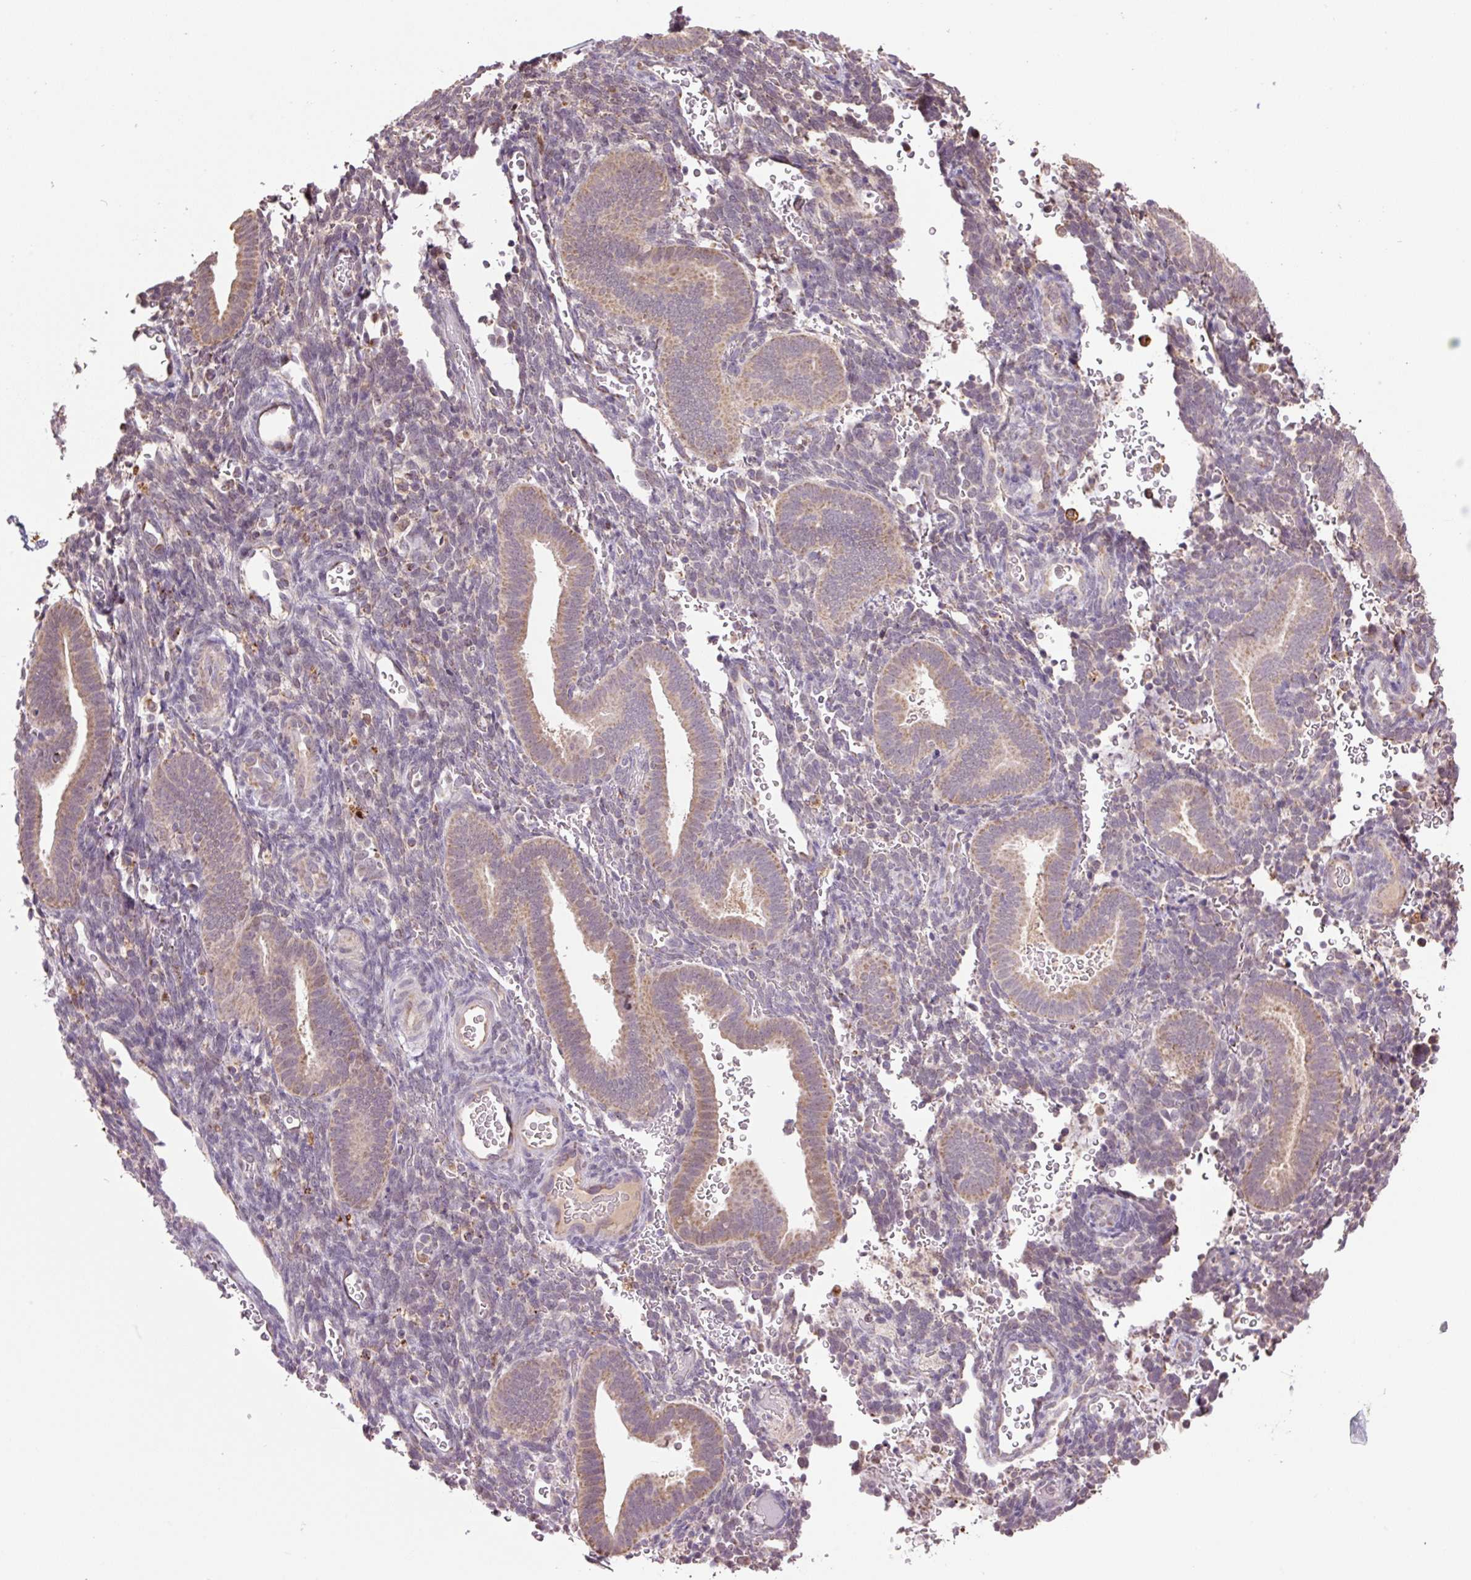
{"staining": {"intensity": "weak", "quantity": "<25%", "location": "cytoplasmic/membranous,nuclear"}, "tissue": "endometrium", "cell_type": "Cells in endometrial stroma", "image_type": "normal", "snomed": [{"axis": "morphology", "description": "Normal tissue, NOS"}, {"axis": "topography", "description": "Endometrium"}], "caption": "A micrograph of human endometrium is negative for staining in cells in endometrial stroma. Brightfield microscopy of immunohistochemistry (IHC) stained with DAB (3,3'-diaminobenzidine) (brown) and hematoxylin (blue), captured at high magnification.", "gene": "SGF29", "patient": {"sex": "female", "age": 34}}